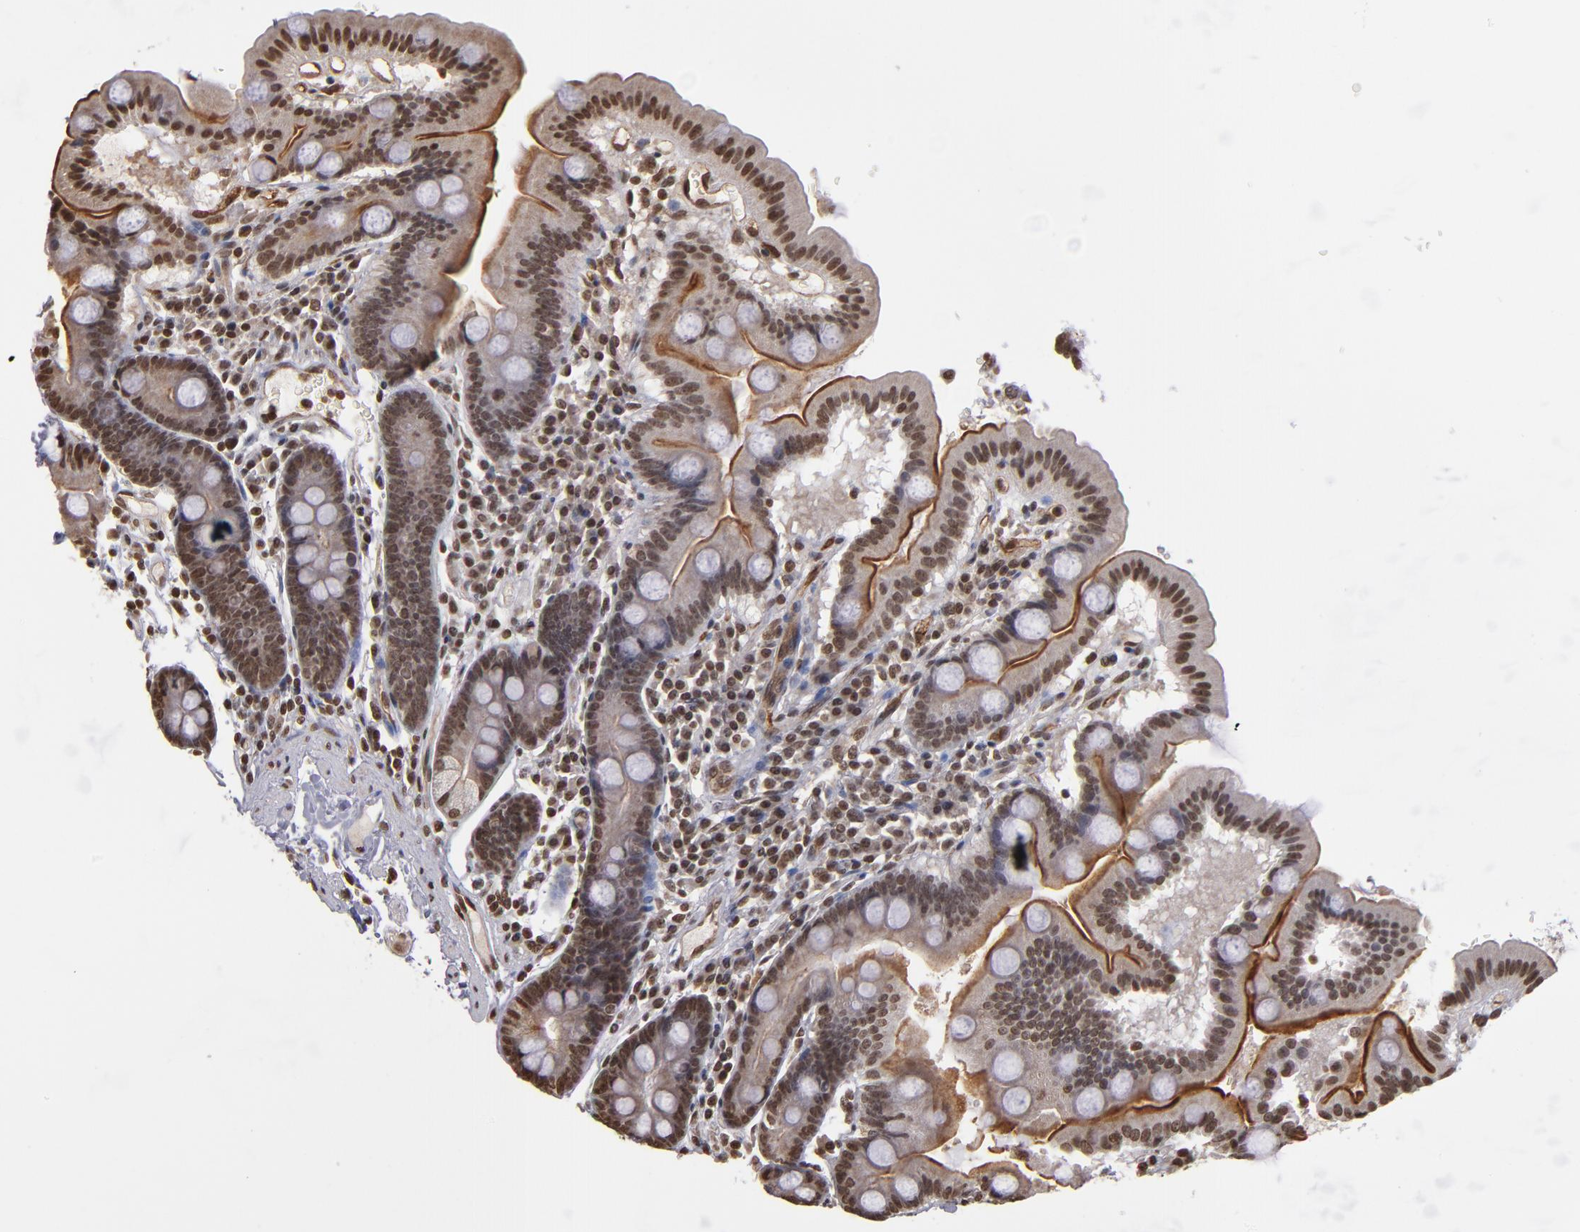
{"staining": {"intensity": "moderate", "quantity": ">75%", "location": "cytoplasmic/membranous,nuclear"}, "tissue": "duodenum", "cell_type": "Glandular cells", "image_type": "normal", "snomed": [{"axis": "morphology", "description": "Normal tissue, NOS"}, {"axis": "topography", "description": "Duodenum"}], "caption": "About >75% of glandular cells in unremarkable duodenum display moderate cytoplasmic/membranous,nuclear protein positivity as visualized by brown immunohistochemical staining.", "gene": "ABL2", "patient": {"sex": "male", "age": 50}}